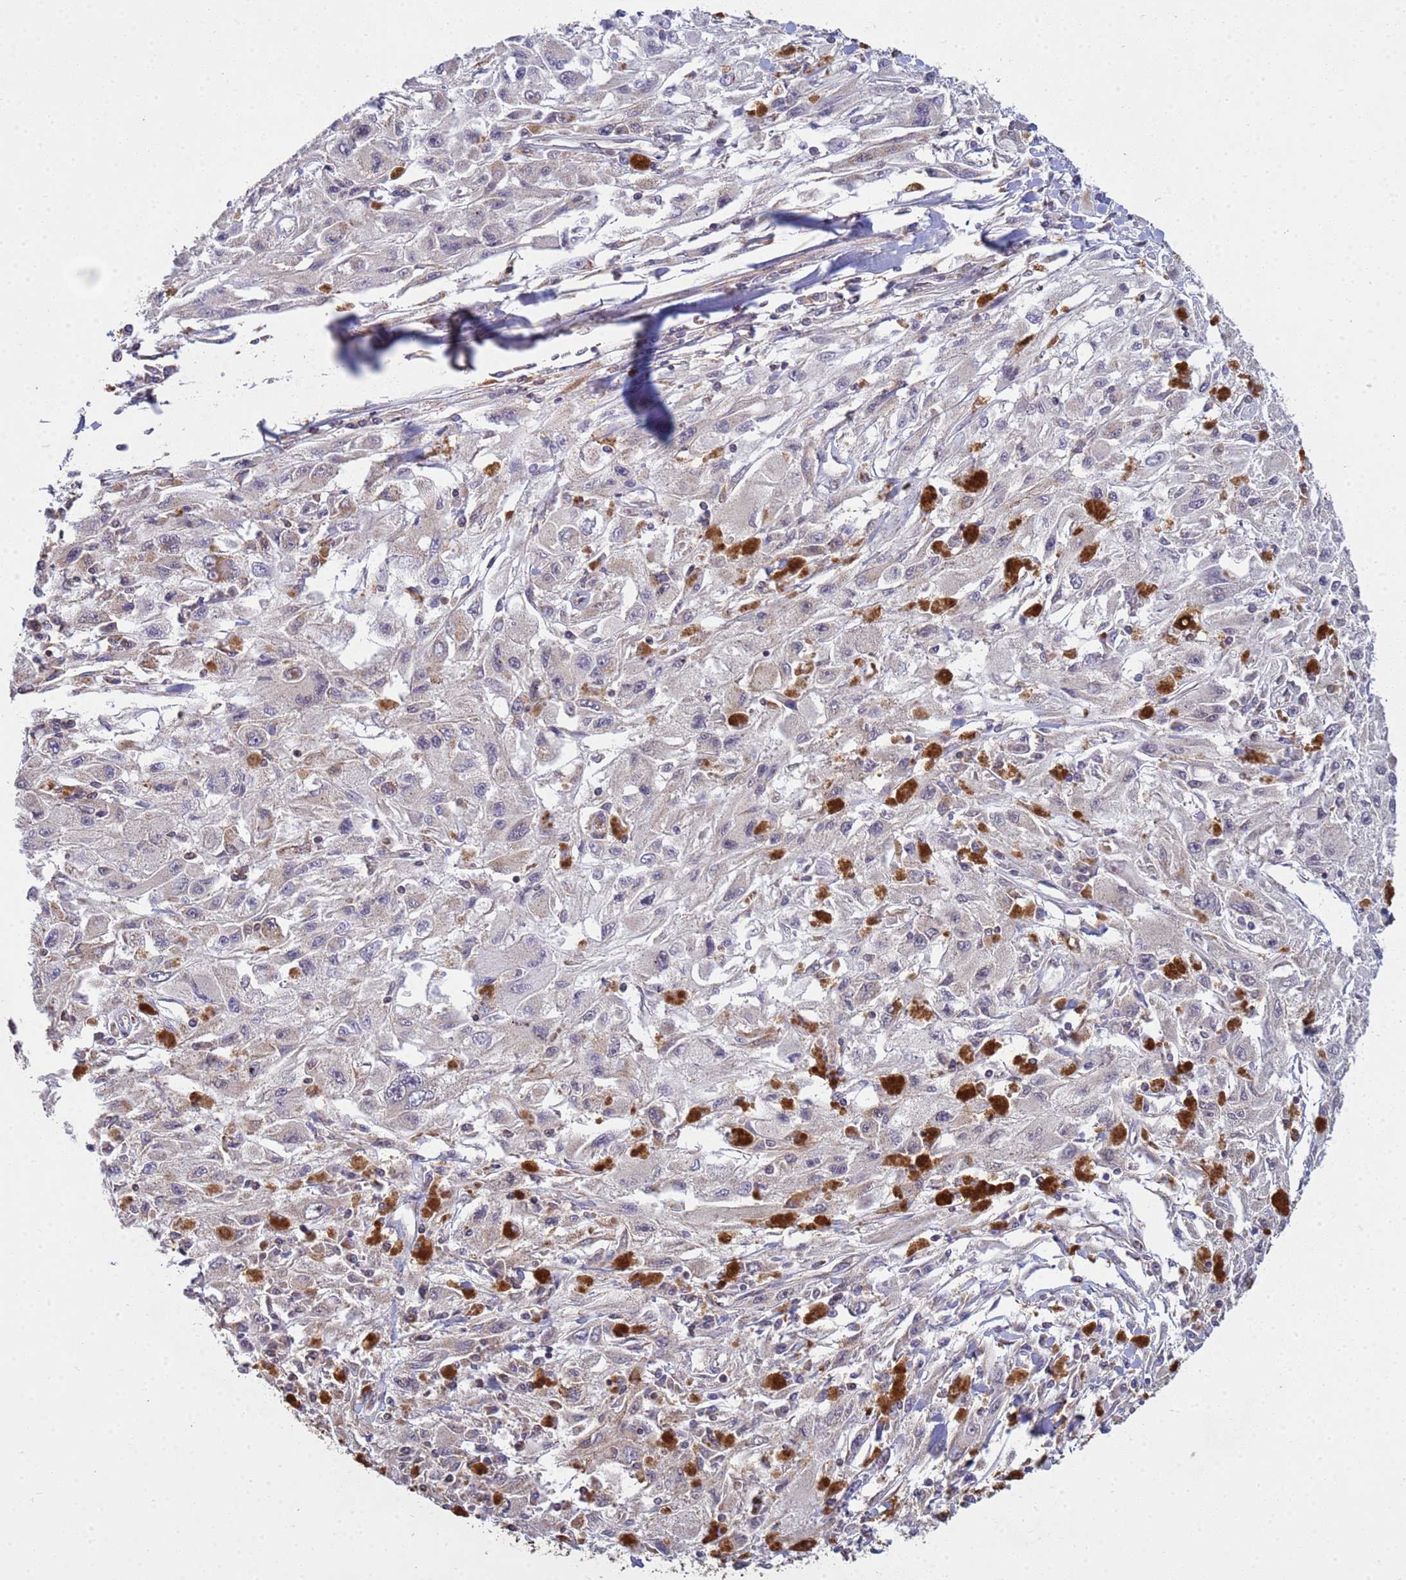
{"staining": {"intensity": "negative", "quantity": "none", "location": "none"}, "tissue": "melanoma", "cell_type": "Tumor cells", "image_type": "cancer", "snomed": [{"axis": "morphology", "description": "Malignant melanoma, Metastatic site"}, {"axis": "topography", "description": "Skin"}], "caption": "Tumor cells show no significant staining in malignant melanoma (metastatic site). Brightfield microscopy of immunohistochemistry (IHC) stained with DAB (brown) and hematoxylin (blue), captured at high magnification.", "gene": "P2RX7", "patient": {"sex": "male", "age": 53}}